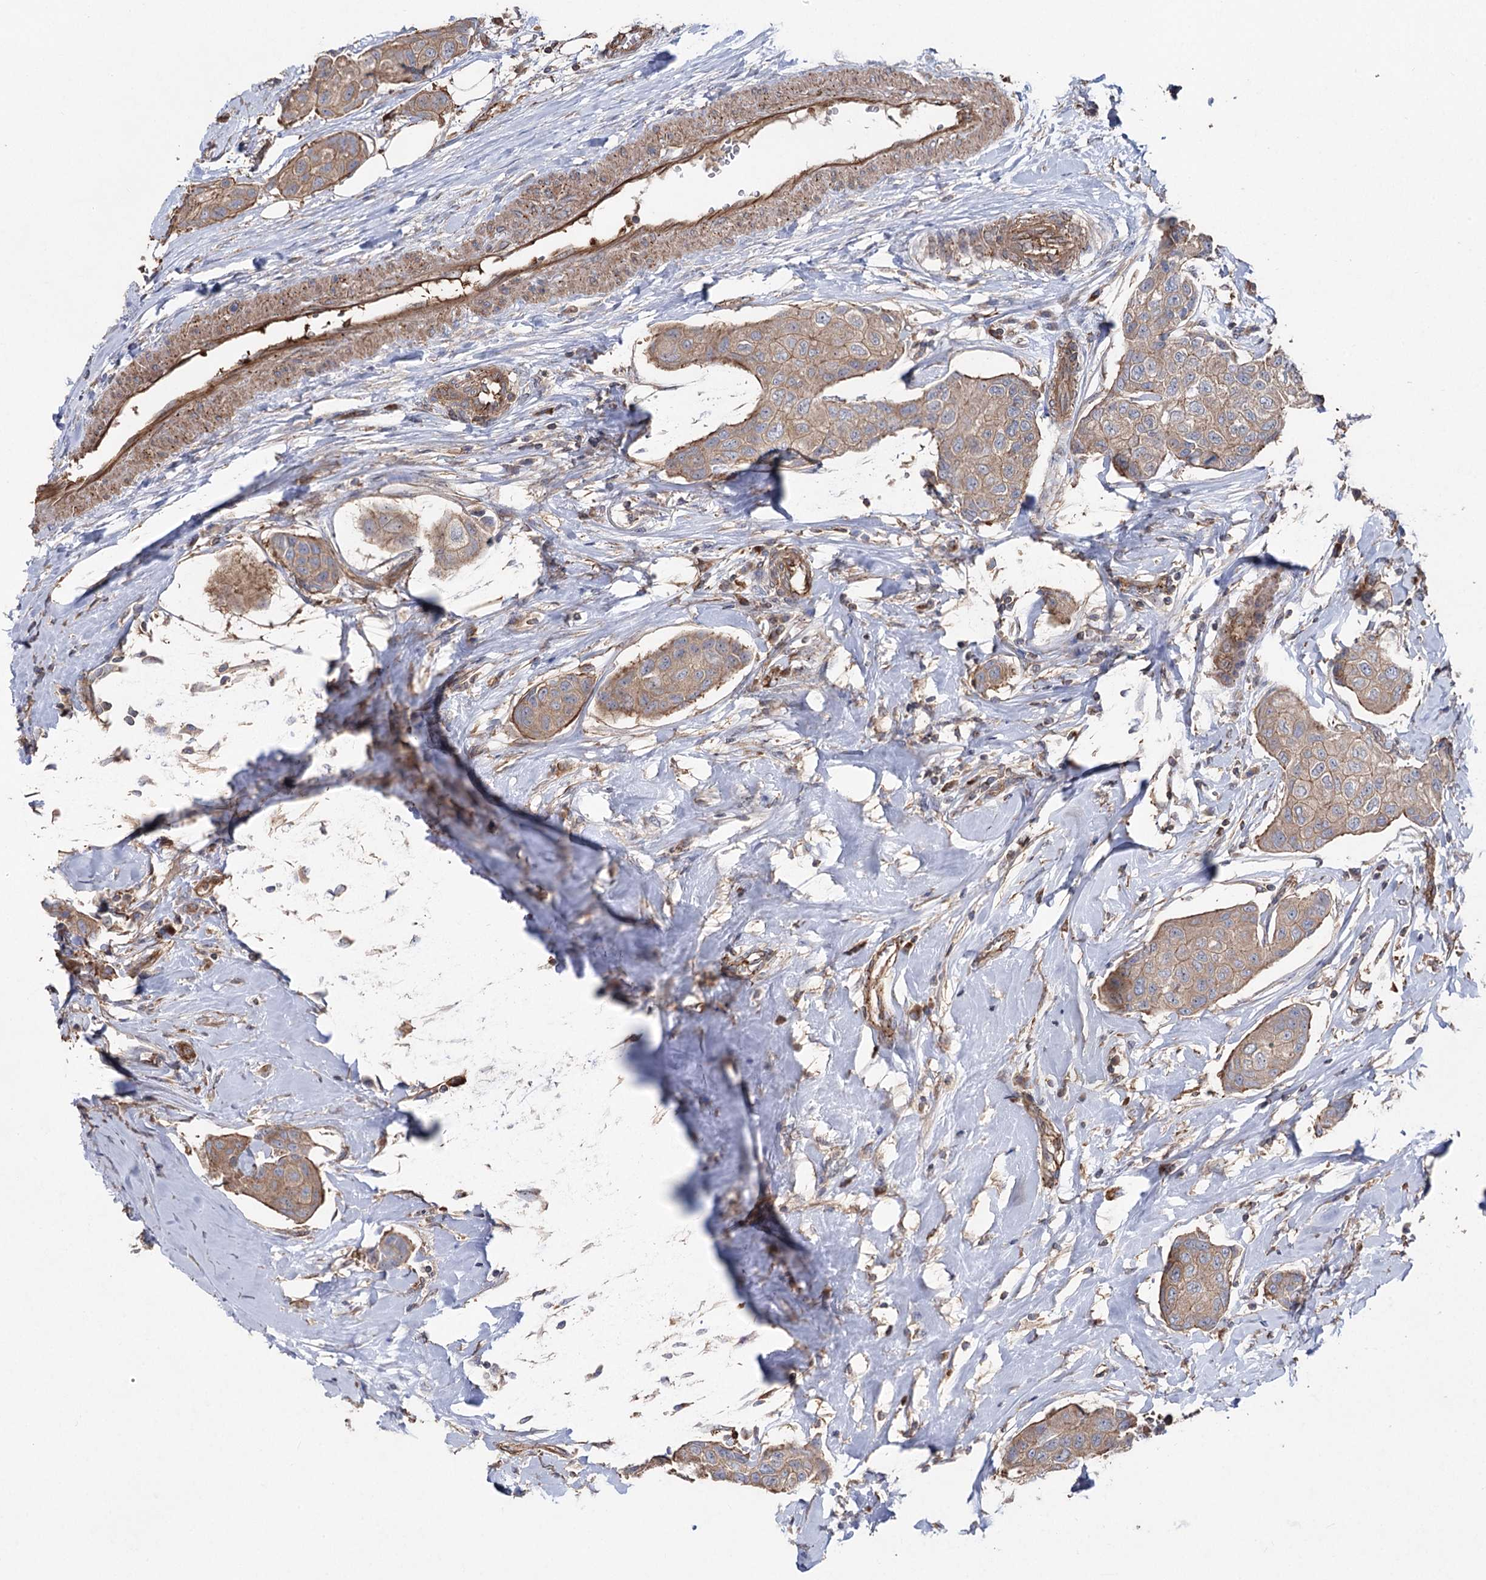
{"staining": {"intensity": "weak", "quantity": ">75%", "location": "cytoplasmic/membranous"}, "tissue": "breast cancer", "cell_type": "Tumor cells", "image_type": "cancer", "snomed": [{"axis": "morphology", "description": "Duct carcinoma"}, {"axis": "topography", "description": "Breast"}], "caption": "Immunohistochemistry photomicrograph of neoplastic tissue: human breast cancer (invasive ductal carcinoma) stained using immunohistochemistry (IHC) displays low levels of weak protein expression localized specifically in the cytoplasmic/membranous of tumor cells, appearing as a cytoplasmic/membranous brown color.", "gene": "LARS2", "patient": {"sex": "female", "age": 80}}